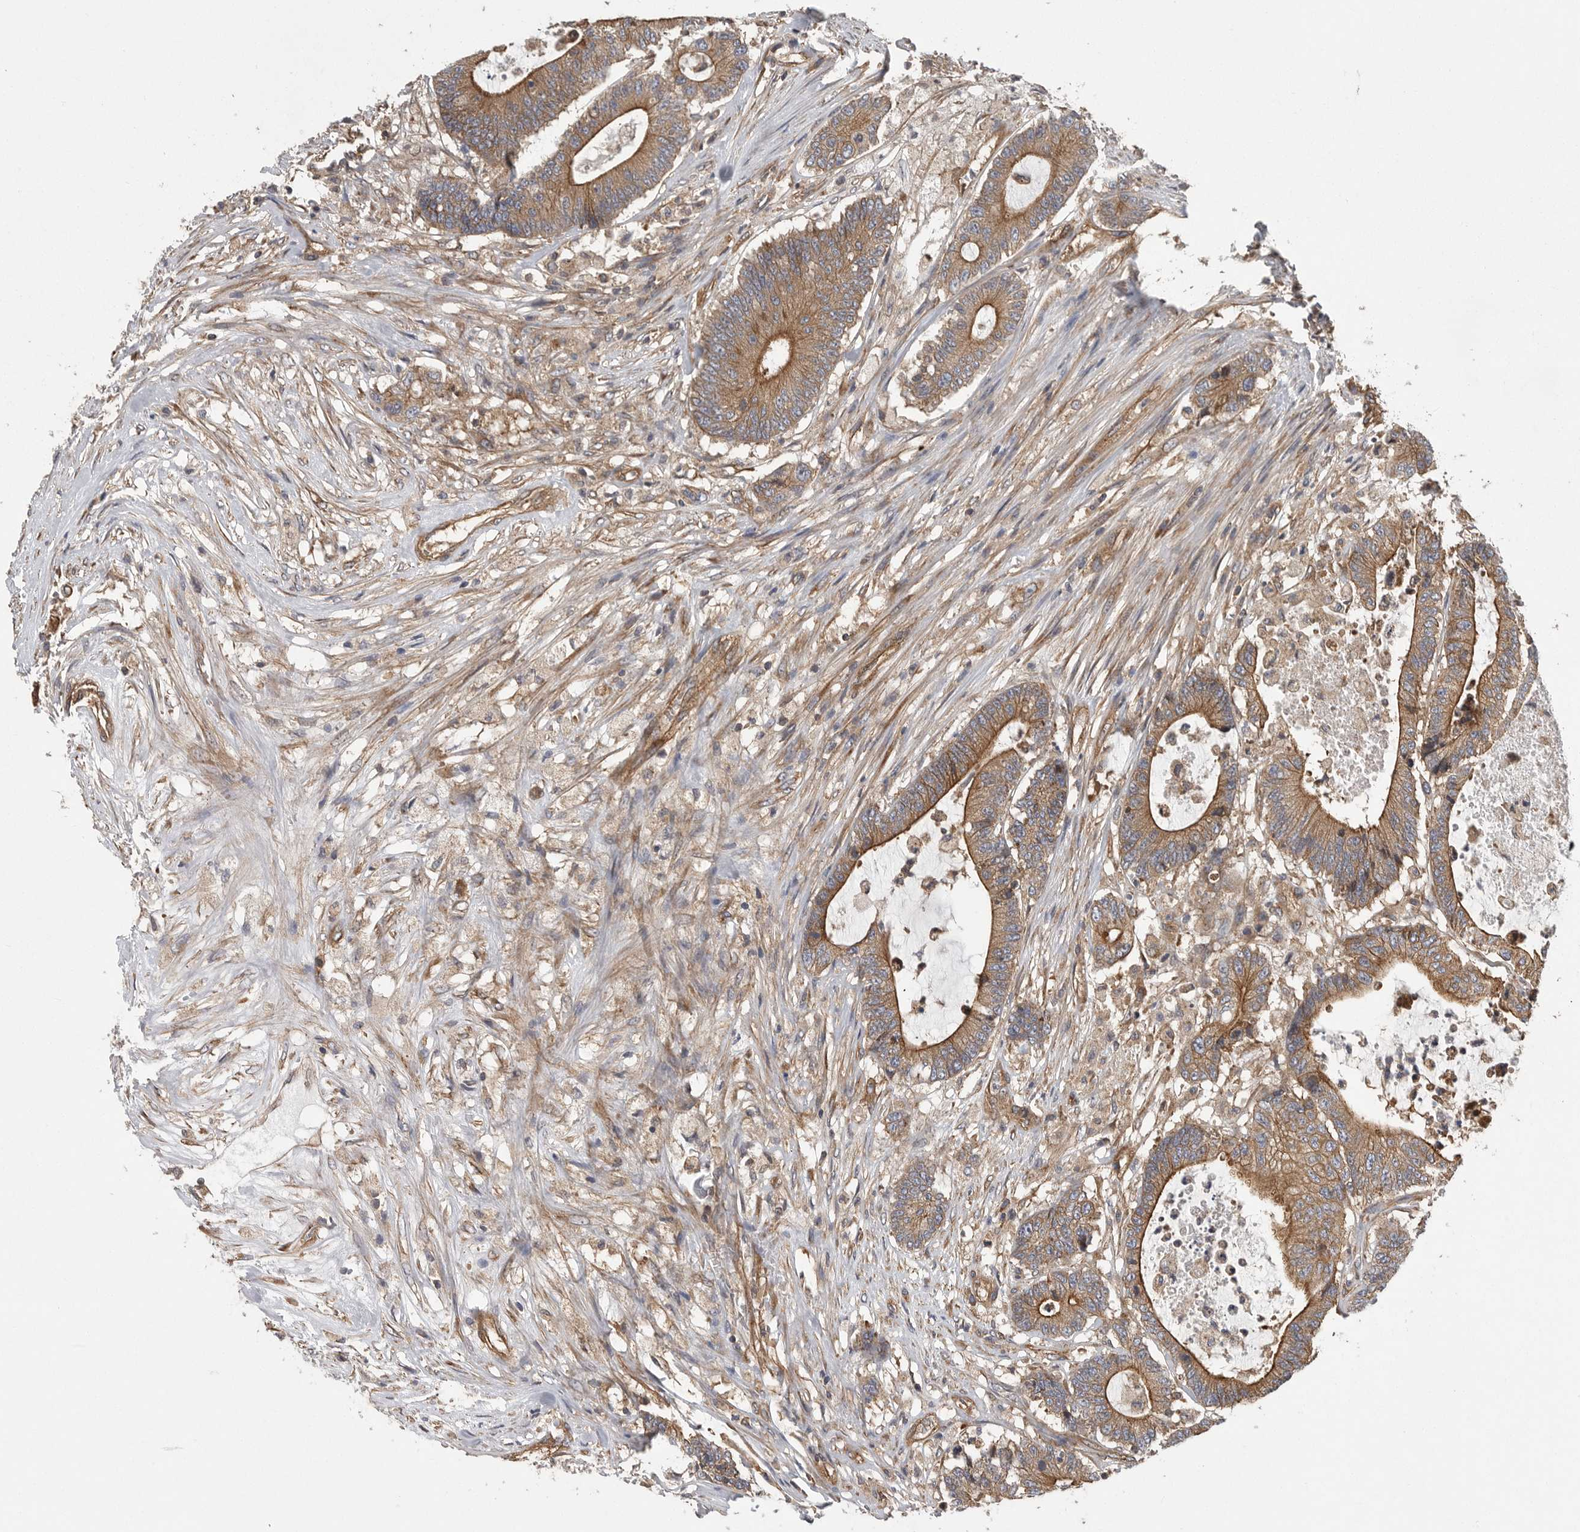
{"staining": {"intensity": "moderate", "quantity": ">75%", "location": "cytoplasmic/membranous"}, "tissue": "colorectal cancer", "cell_type": "Tumor cells", "image_type": "cancer", "snomed": [{"axis": "morphology", "description": "Adenocarcinoma, NOS"}, {"axis": "topography", "description": "Colon"}], "caption": "IHC of colorectal cancer exhibits medium levels of moderate cytoplasmic/membranous expression in about >75% of tumor cells. The staining is performed using DAB brown chromogen to label protein expression. The nuclei are counter-stained blue using hematoxylin.", "gene": "OXR1", "patient": {"sex": "female", "age": 84}}